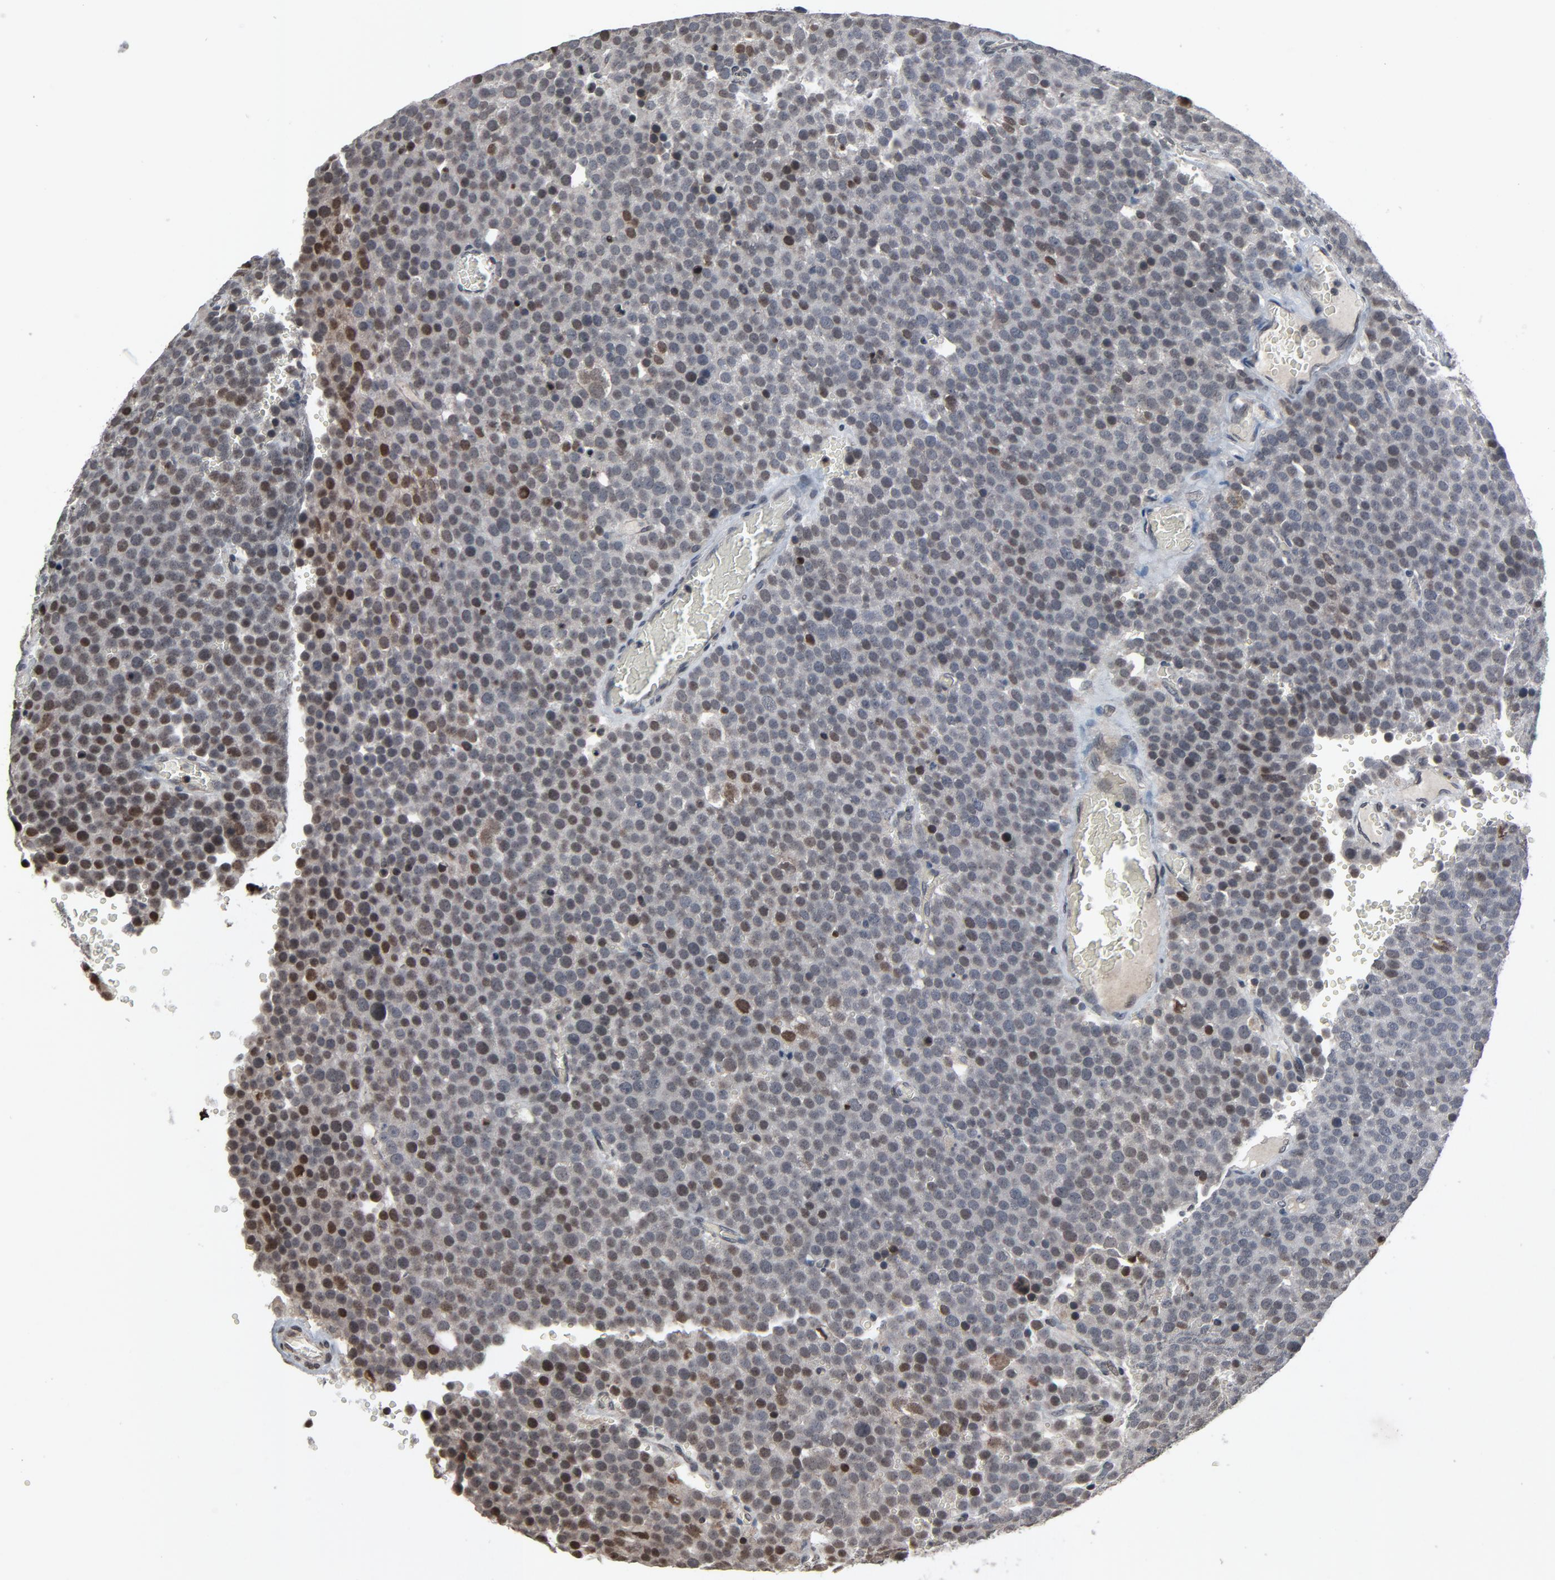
{"staining": {"intensity": "strong", "quantity": "<25%", "location": "cytoplasmic/membranous,nuclear"}, "tissue": "testis cancer", "cell_type": "Tumor cells", "image_type": "cancer", "snomed": [{"axis": "morphology", "description": "Seminoma, NOS"}, {"axis": "topography", "description": "Testis"}], "caption": "Immunohistochemical staining of testis cancer shows medium levels of strong cytoplasmic/membranous and nuclear staining in approximately <25% of tumor cells.", "gene": "POM121", "patient": {"sex": "male", "age": 71}}